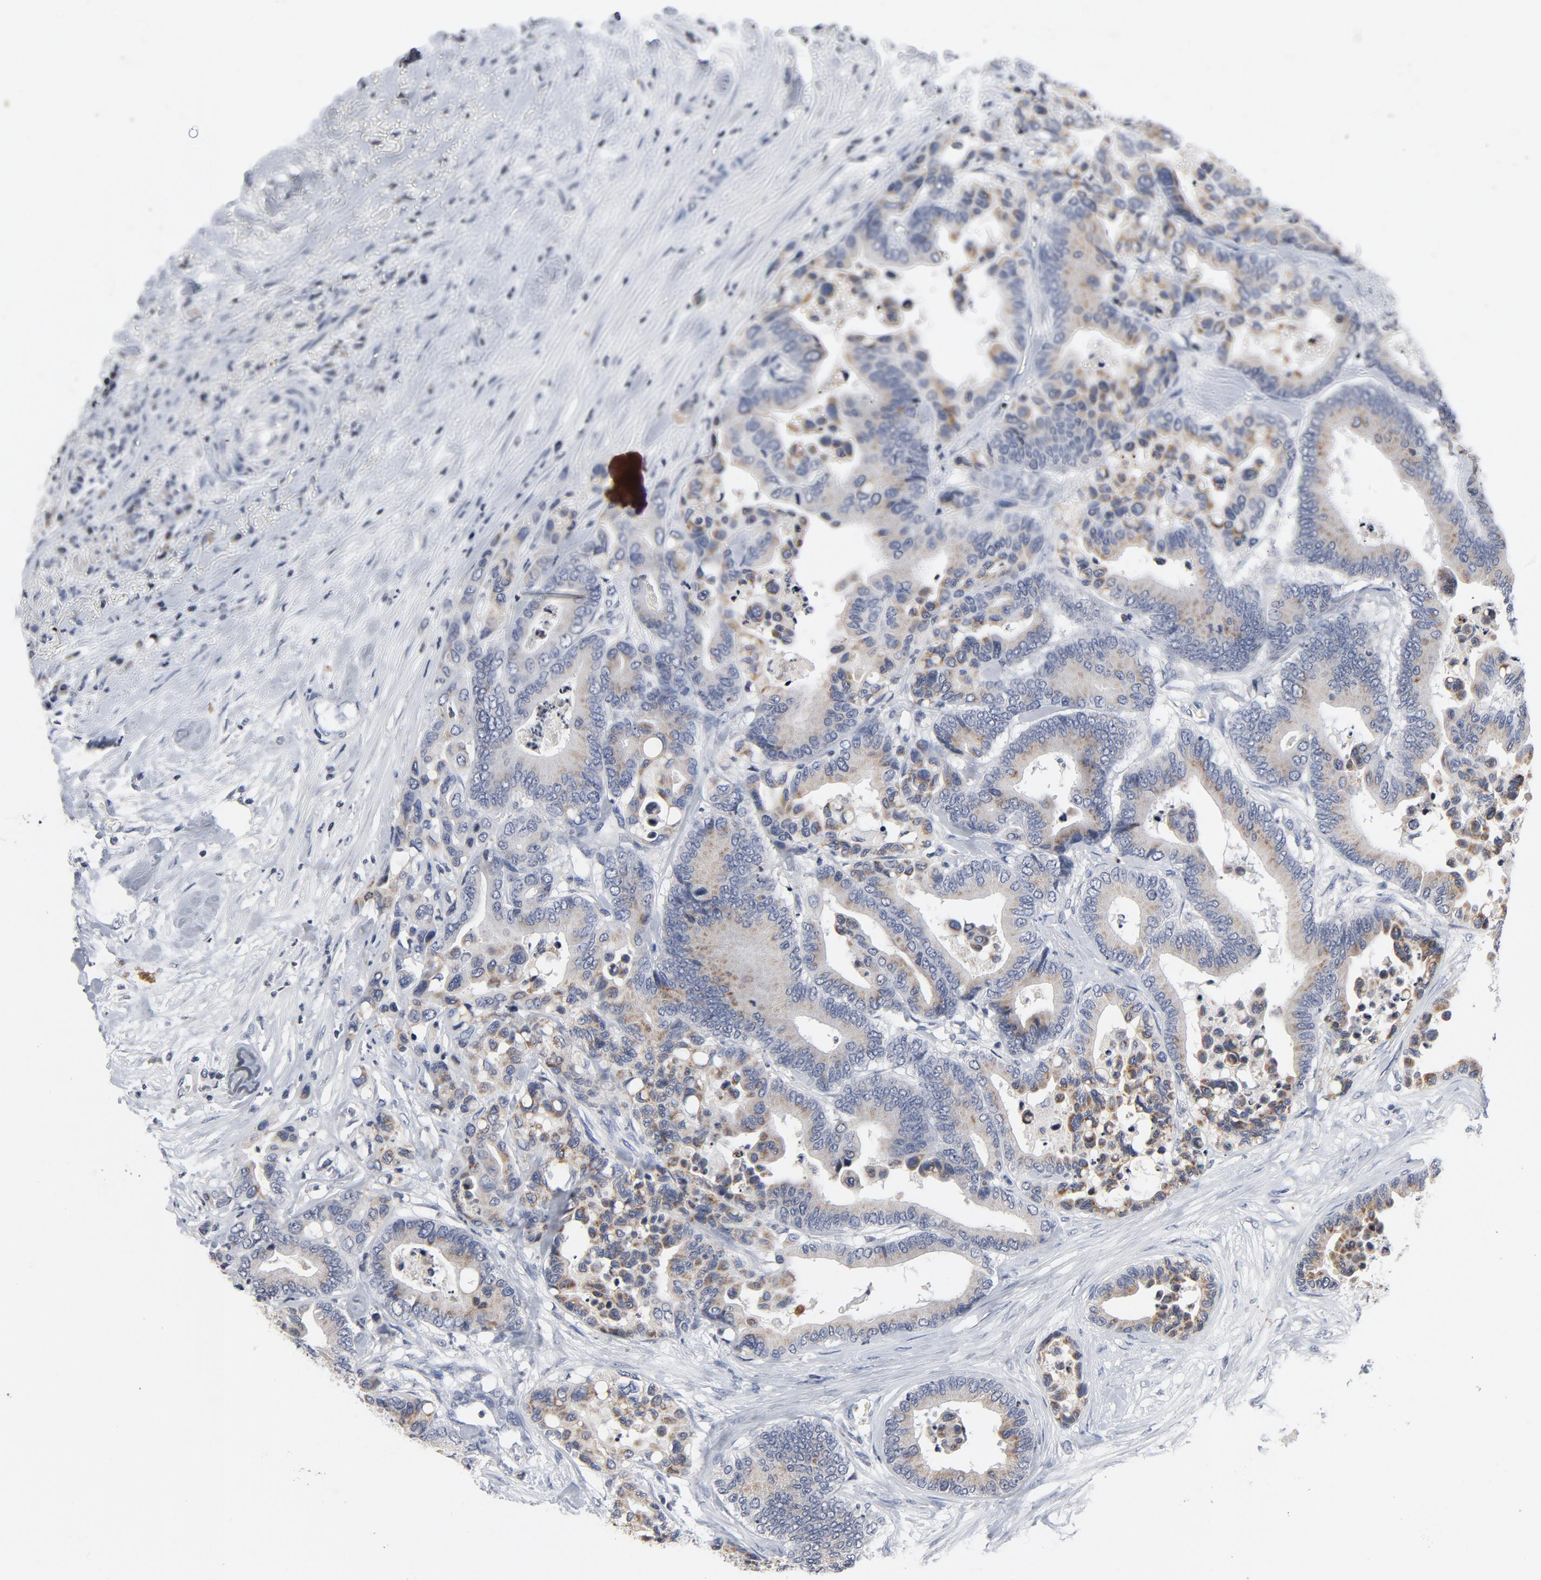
{"staining": {"intensity": "weak", "quantity": ">75%", "location": "cytoplasmic/membranous"}, "tissue": "colorectal cancer", "cell_type": "Tumor cells", "image_type": "cancer", "snomed": [{"axis": "morphology", "description": "Adenocarcinoma, NOS"}, {"axis": "topography", "description": "Colon"}], "caption": "DAB (3,3'-diaminobenzidine) immunohistochemical staining of human colorectal cancer displays weak cytoplasmic/membranous protein positivity in approximately >75% of tumor cells.", "gene": "TCL1A", "patient": {"sex": "male", "age": 82}}